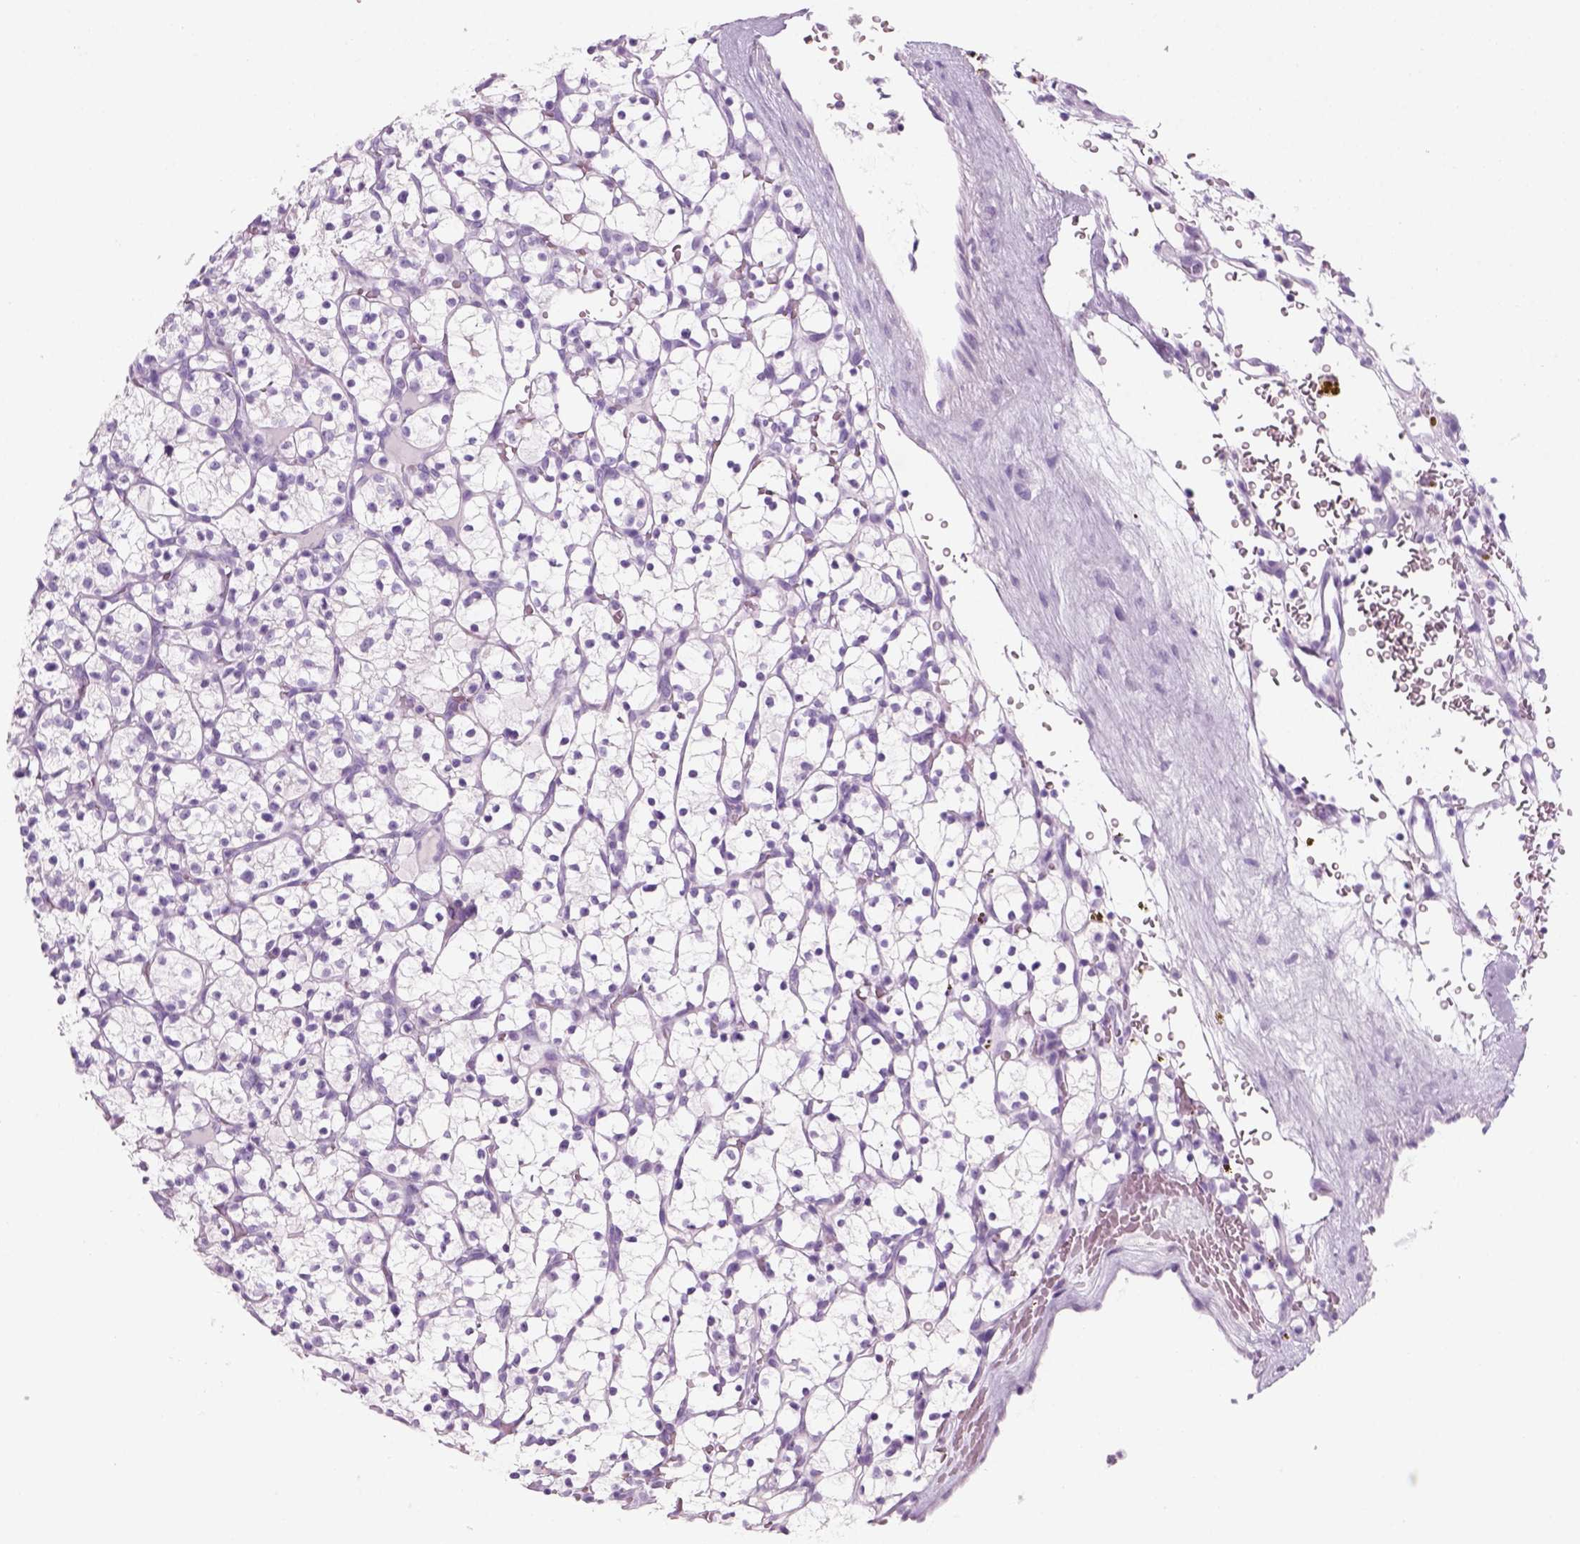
{"staining": {"intensity": "negative", "quantity": "none", "location": "none"}, "tissue": "renal cancer", "cell_type": "Tumor cells", "image_type": "cancer", "snomed": [{"axis": "morphology", "description": "Adenocarcinoma, NOS"}, {"axis": "topography", "description": "Kidney"}], "caption": "Protein analysis of renal adenocarcinoma reveals no significant positivity in tumor cells.", "gene": "KRTAP11-1", "patient": {"sex": "female", "age": 64}}